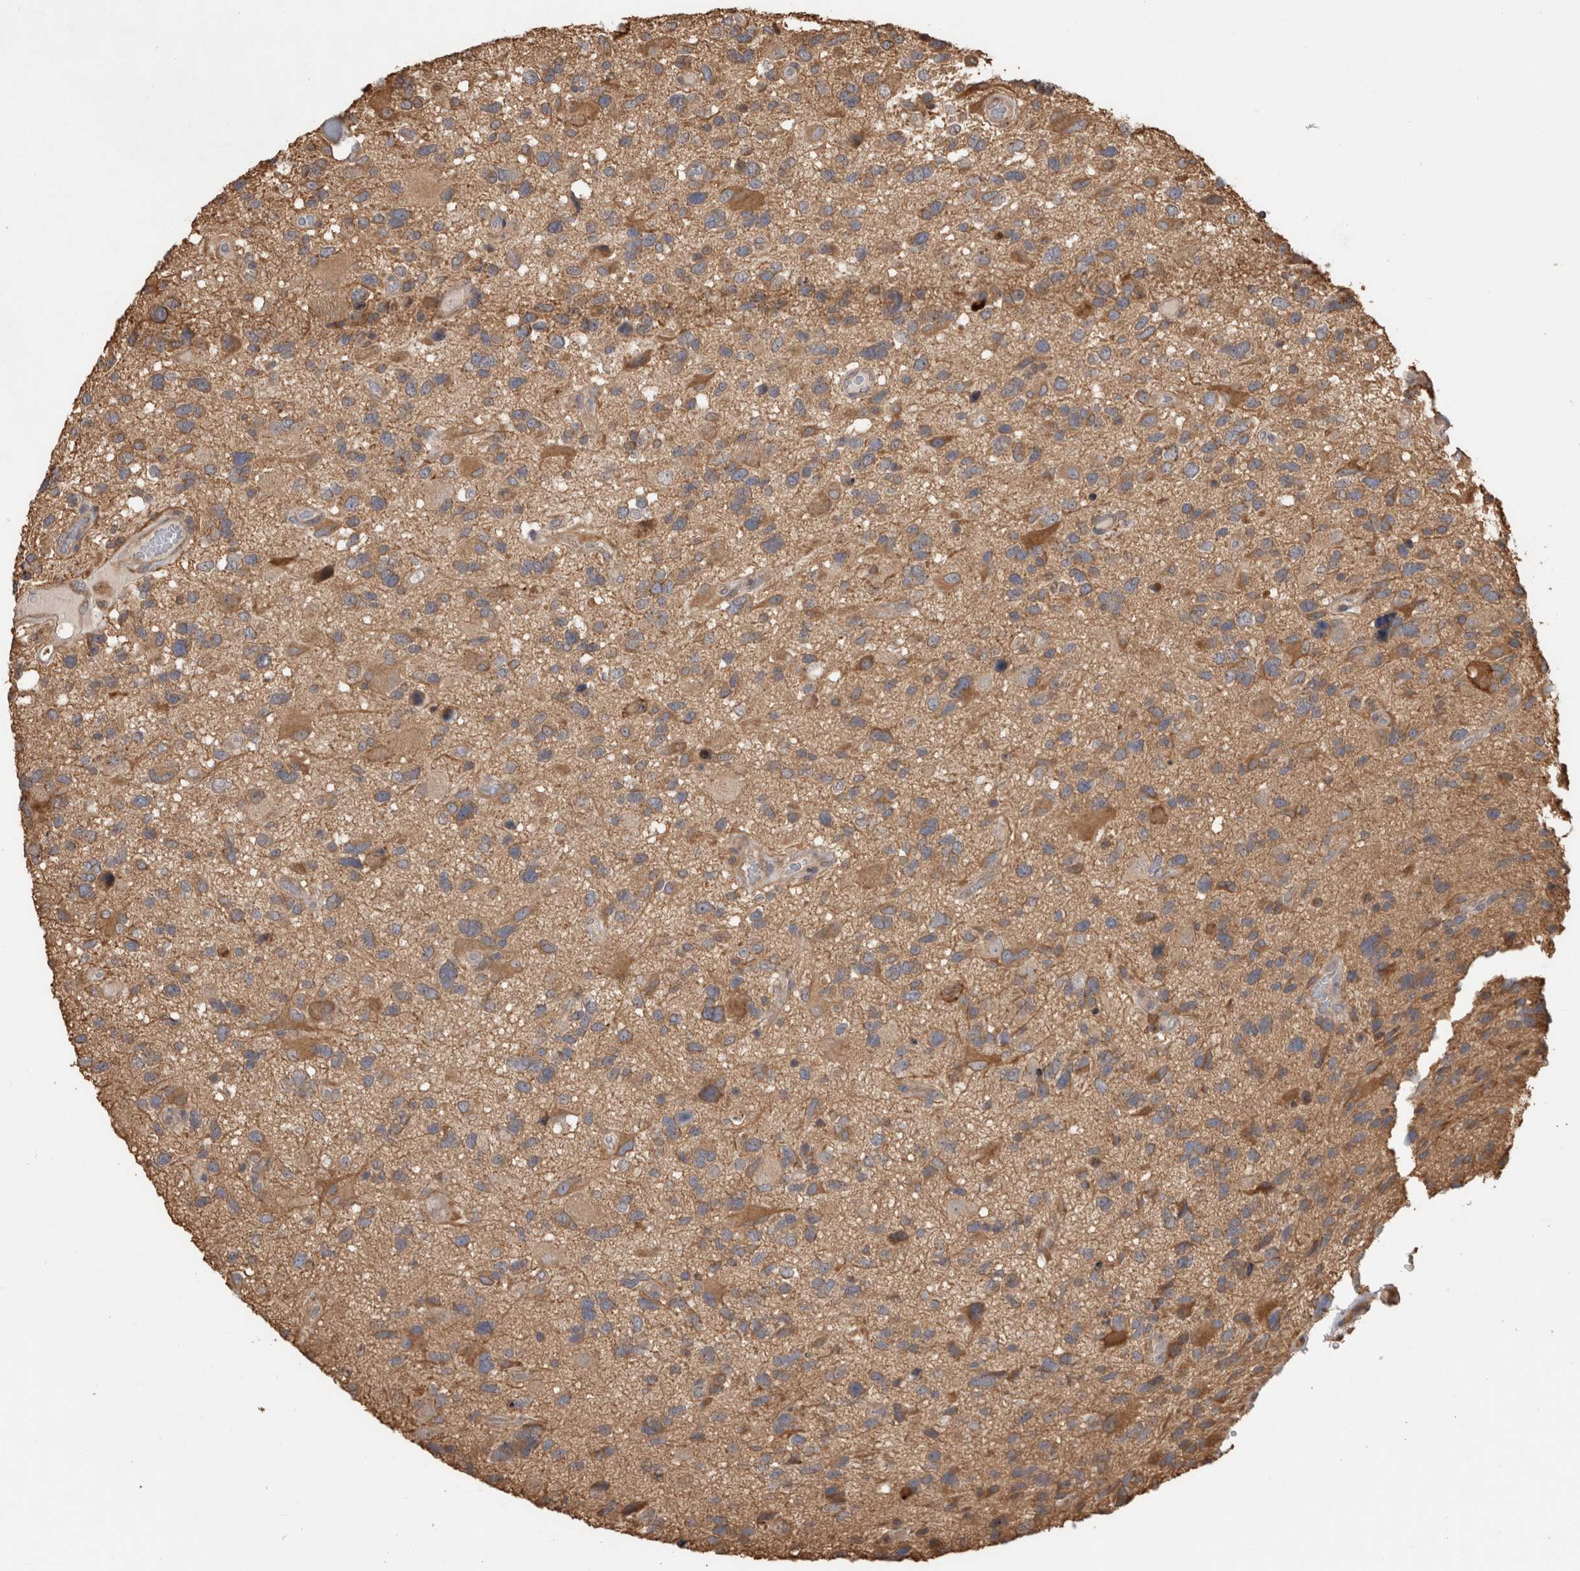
{"staining": {"intensity": "weak", "quantity": ">75%", "location": "cytoplasmic/membranous"}, "tissue": "glioma", "cell_type": "Tumor cells", "image_type": "cancer", "snomed": [{"axis": "morphology", "description": "Glioma, malignant, High grade"}, {"axis": "topography", "description": "Brain"}], "caption": "Protein expression analysis of malignant glioma (high-grade) reveals weak cytoplasmic/membranous expression in approximately >75% of tumor cells.", "gene": "TBCE", "patient": {"sex": "male", "age": 33}}